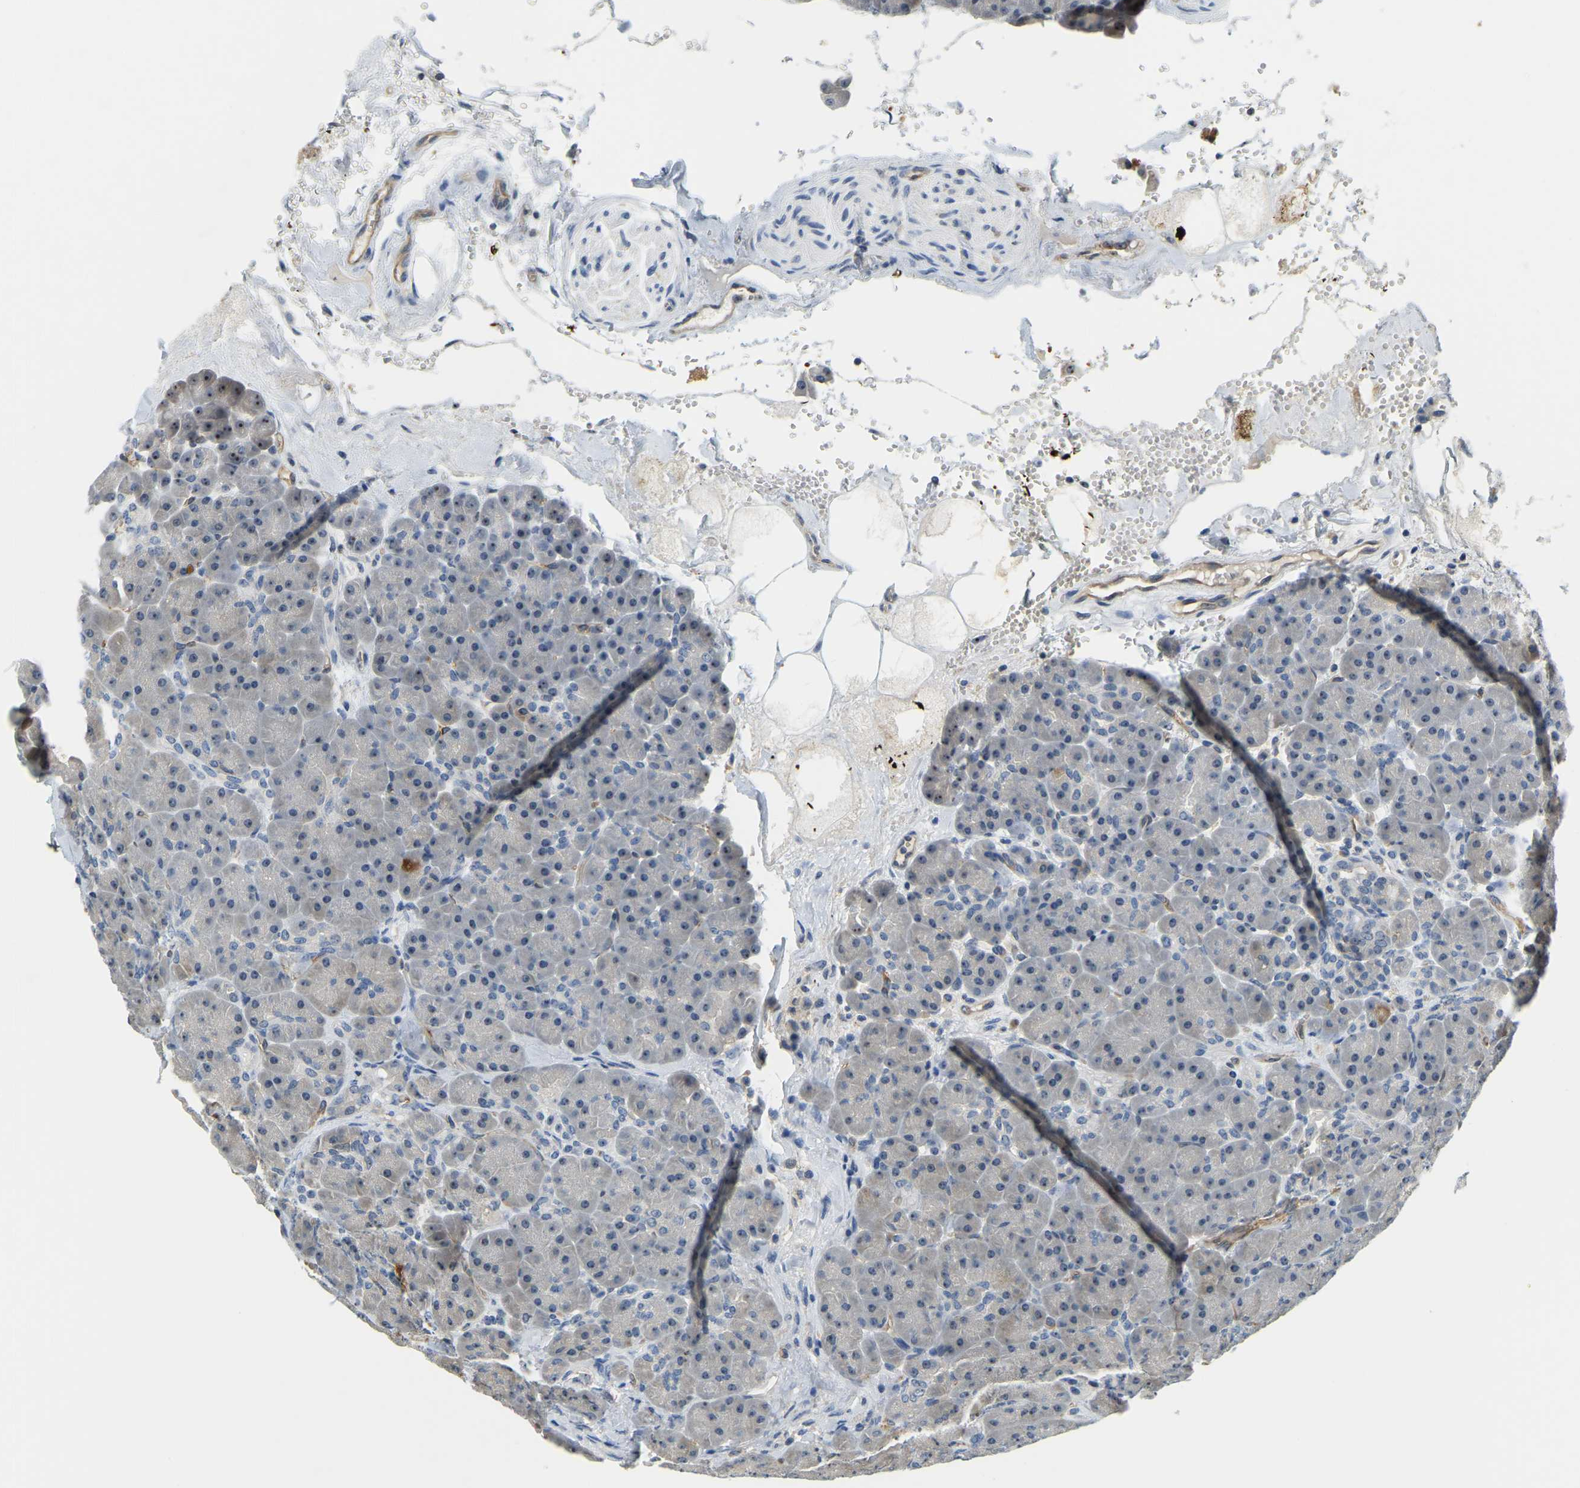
{"staining": {"intensity": "moderate", "quantity": "<25%", "location": "cytoplasmic/membranous,nuclear"}, "tissue": "pancreas", "cell_type": "Exocrine glandular cells", "image_type": "normal", "snomed": [{"axis": "morphology", "description": "Normal tissue, NOS"}, {"axis": "topography", "description": "Pancreas"}], "caption": "Normal pancreas was stained to show a protein in brown. There is low levels of moderate cytoplasmic/membranous,nuclear staining in approximately <25% of exocrine glandular cells.", "gene": "RRP1", "patient": {"sex": "male", "age": 66}}